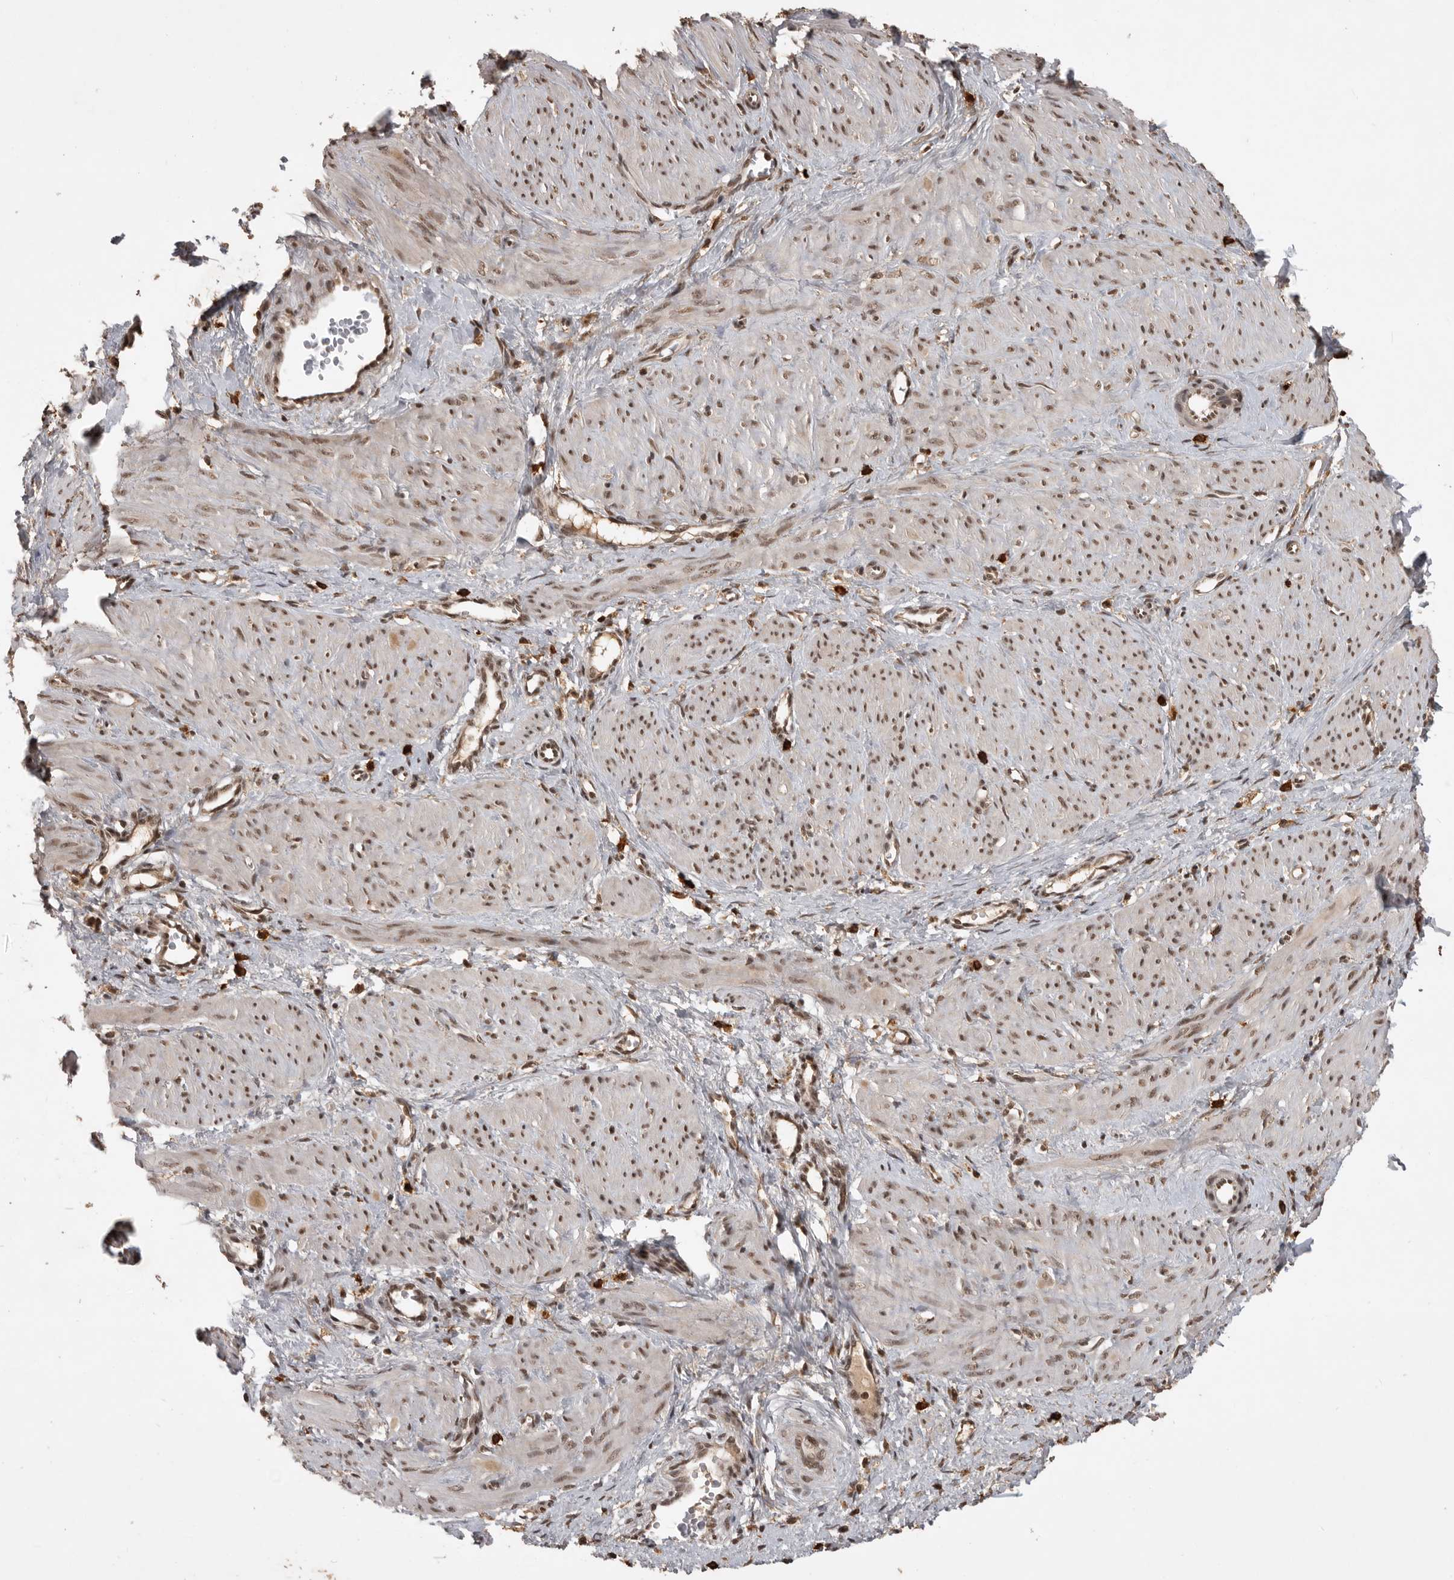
{"staining": {"intensity": "moderate", "quantity": ">75%", "location": "nuclear"}, "tissue": "smooth muscle", "cell_type": "Smooth muscle cells", "image_type": "normal", "snomed": [{"axis": "morphology", "description": "Normal tissue, NOS"}, {"axis": "topography", "description": "Endometrium"}], "caption": "Smooth muscle stained with immunohistochemistry (IHC) shows moderate nuclear expression in about >75% of smooth muscle cells. (brown staining indicates protein expression, while blue staining denotes nuclei).", "gene": "CBLL1", "patient": {"sex": "female", "age": 33}}